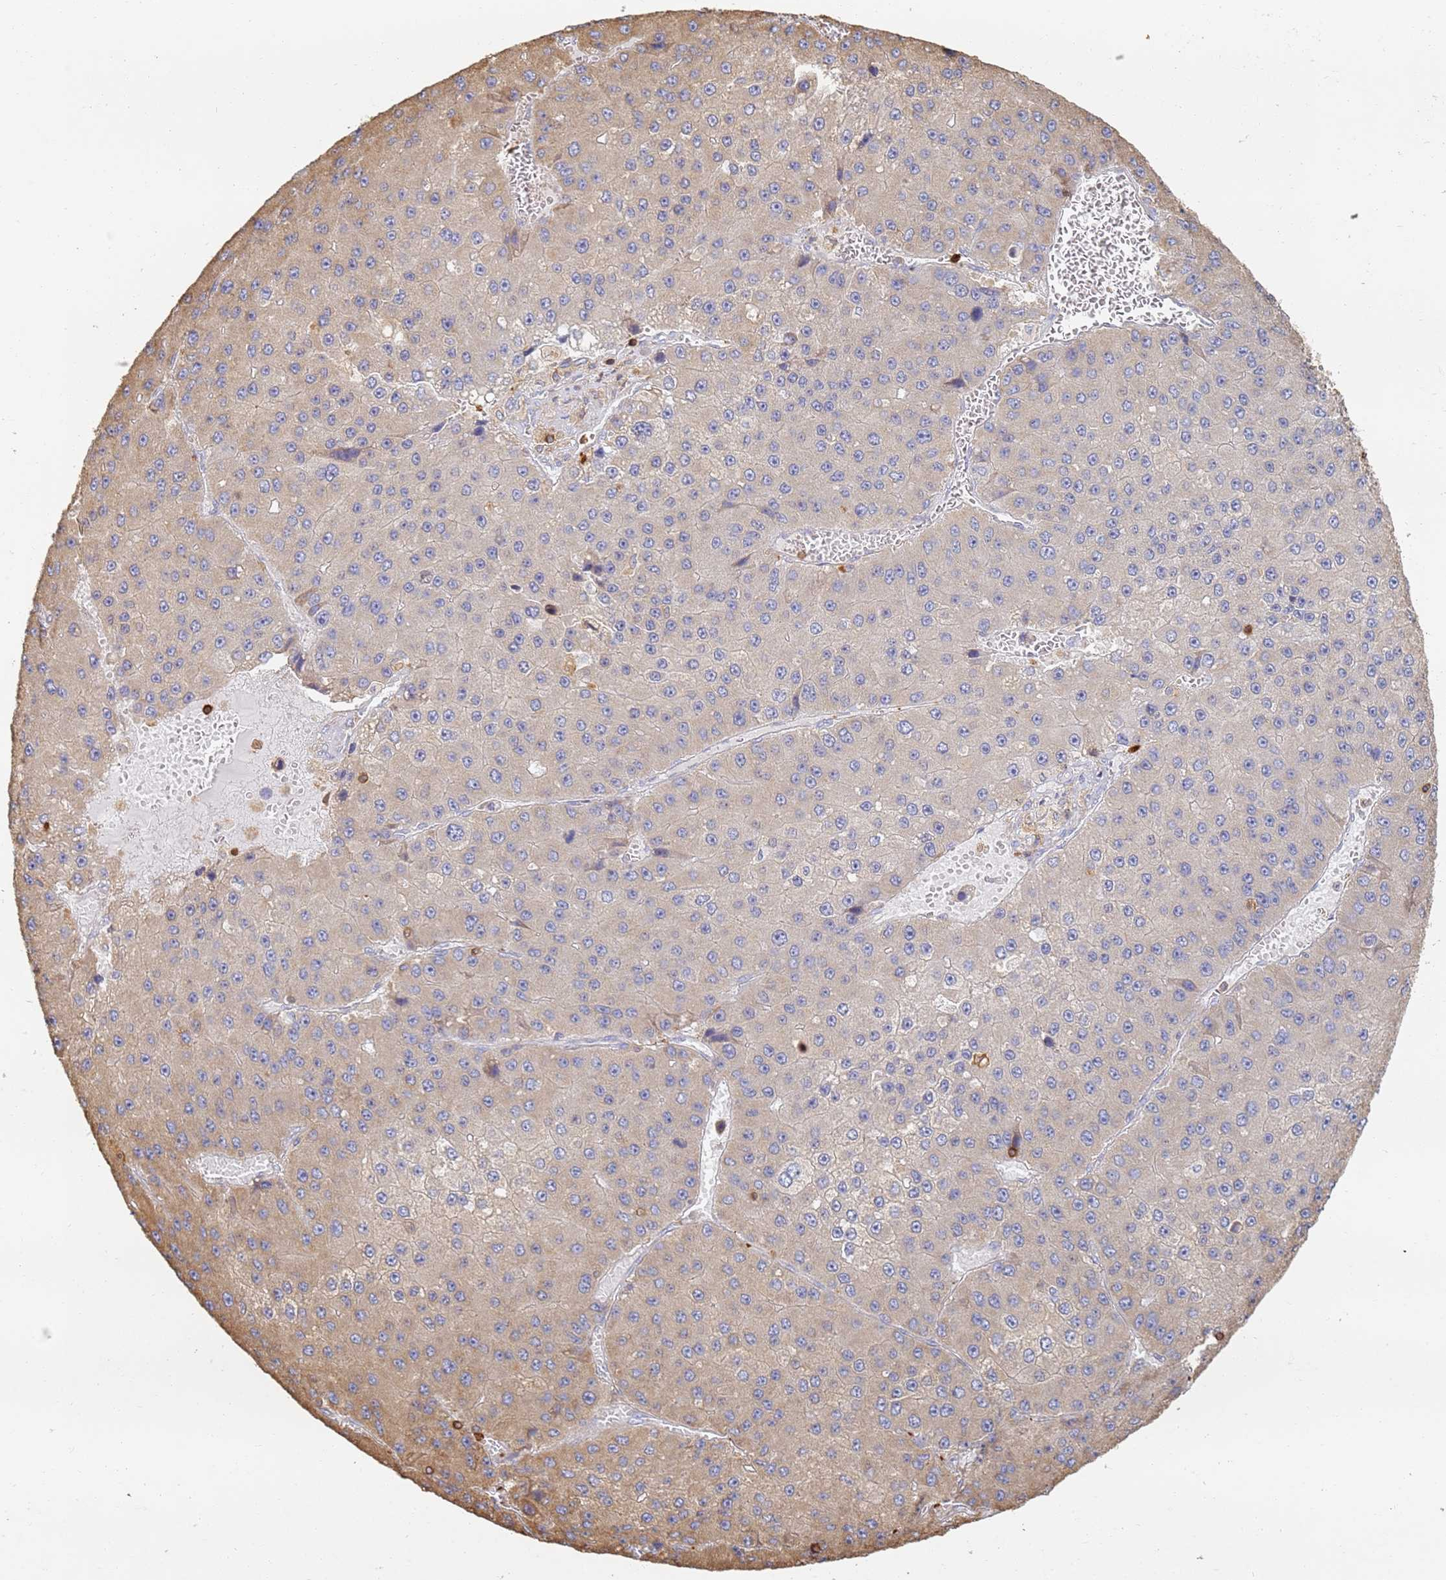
{"staining": {"intensity": "negative", "quantity": "none", "location": "none"}, "tissue": "liver cancer", "cell_type": "Tumor cells", "image_type": "cancer", "snomed": [{"axis": "morphology", "description": "Carcinoma, Hepatocellular, NOS"}, {"axis": "topography", "description": "Liver"}], "caption": "Protein analysis of liver hepatocellular carcinoma shows no significant staining in tumor cells.", "gene": "BIN2", "patient": {"sex": "female", "age": 73}}